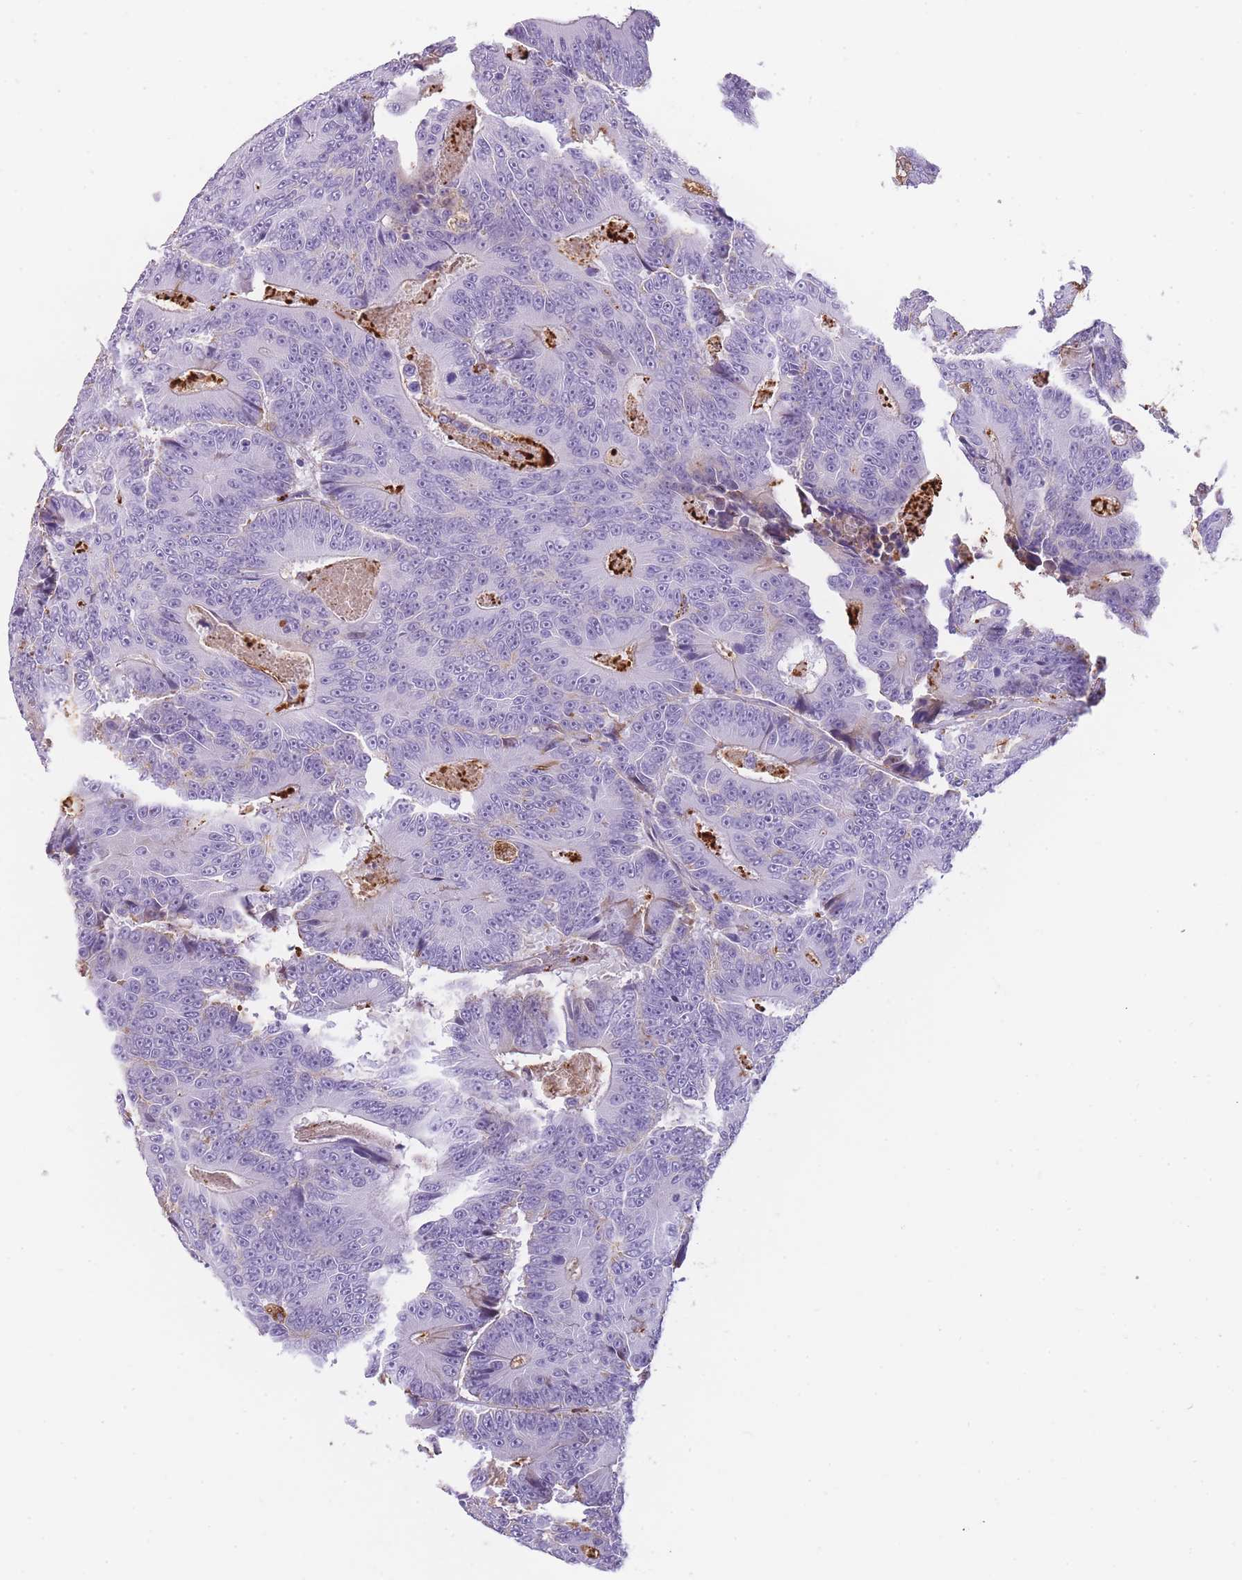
{"staining": {"intensity": "negative", "quantity": "none", "location": "none"}, "tissue": "colorectal cancer", "cell_type": "Tumor cells", "image_type": "cancer", "snomed": [{"axis": "morphology", "description": "Adenocarcinoma, NOS"}, {"axis": "topography", "description": "Colon"}], "caption": "The IHC micrograph has no significant staining in tumor cells of colorectal cancer (adenocarcinoma) tissue. Nuclei are stained in blue.", "gene": "GNAT1", "patient": {"sex": "male", "age": 83}}